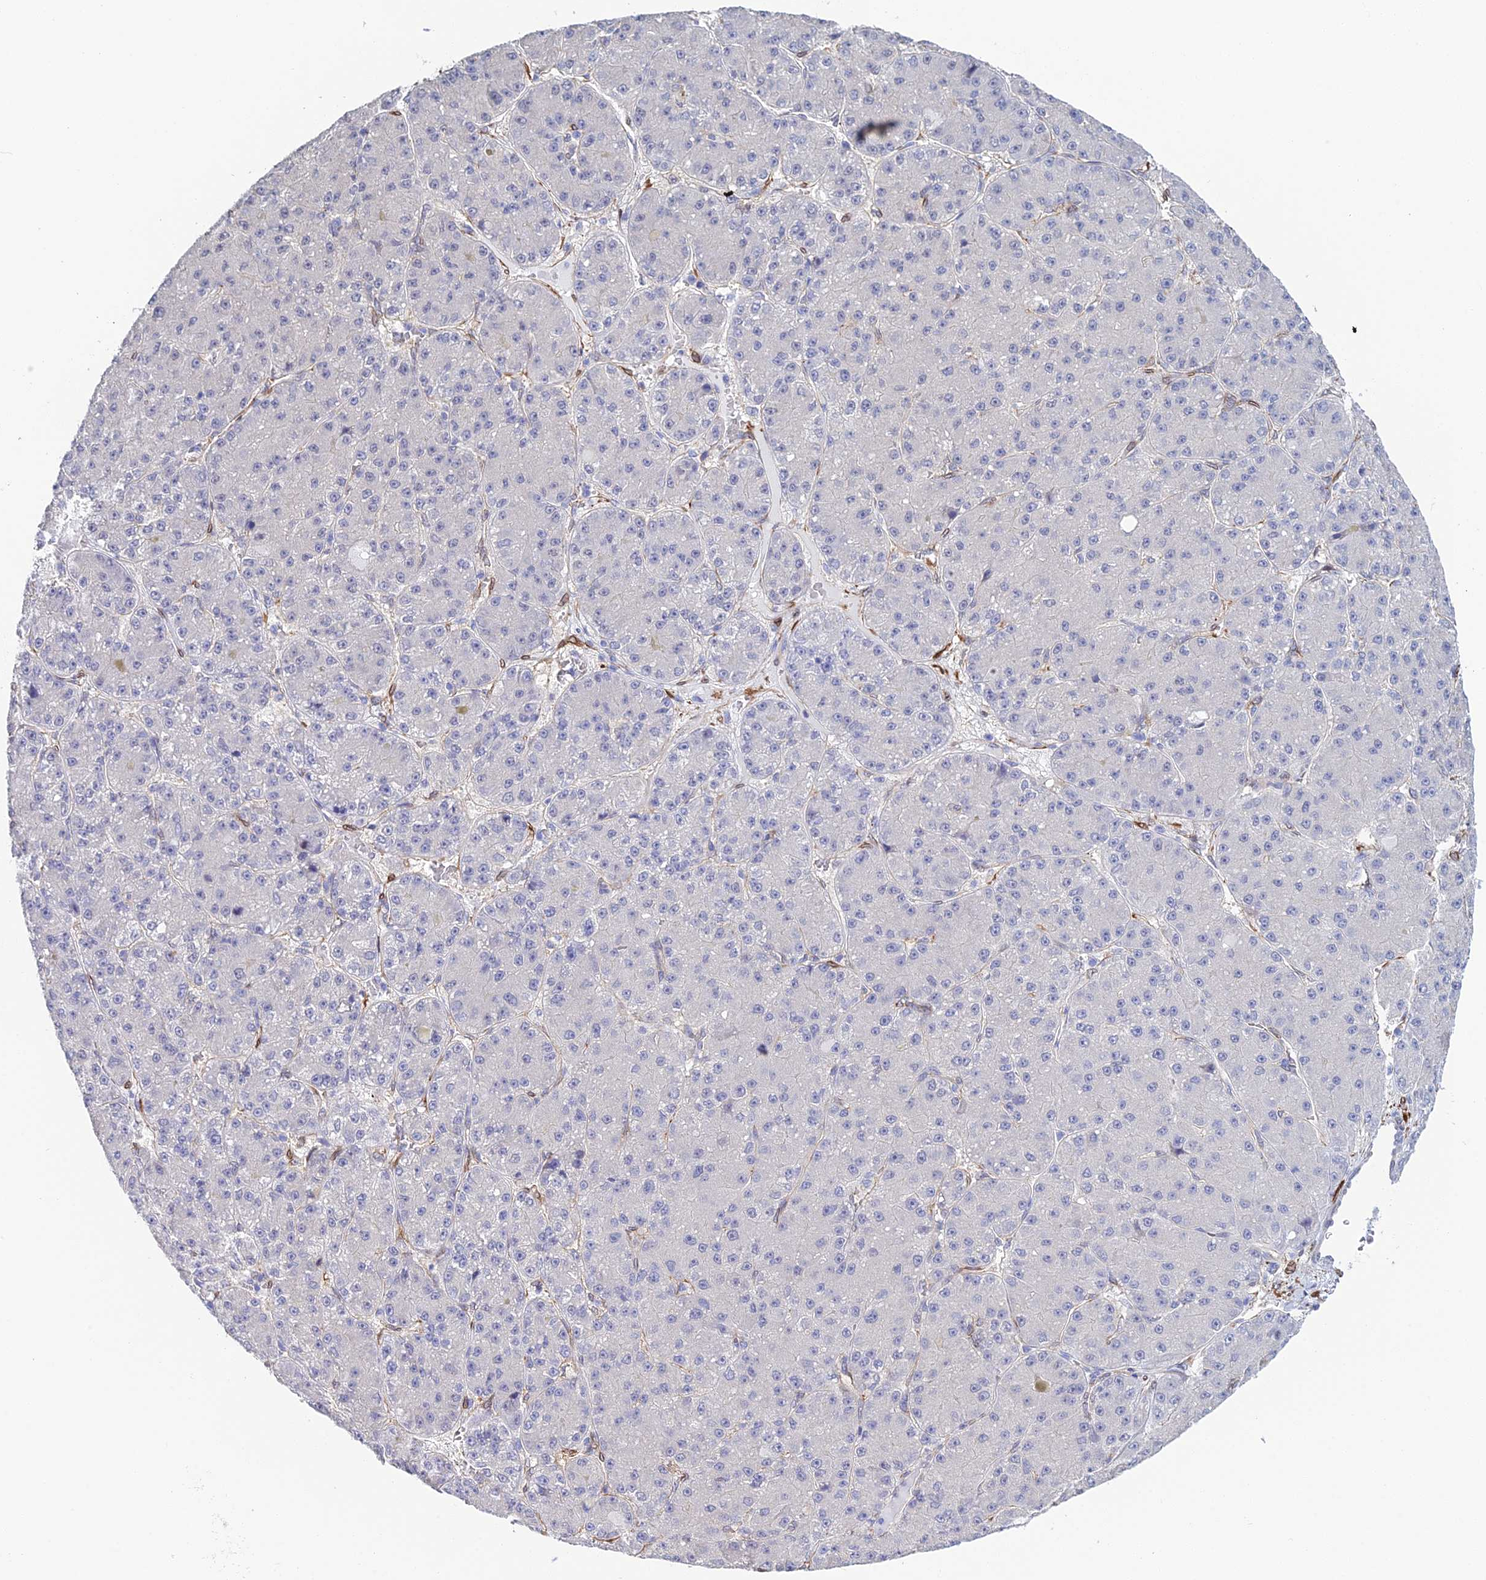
{"staining": {"intensity": "negative", "quantity": "none", "location": "none"}, "tissue": "liver cancer", "cell_type": "Tumor cells", "image_type": "cancer", "snomed": [{"axis": "morphology", "description": "Carcinoma, Hepatocellular, NOS"}, {"axis": "topography", "description": "Liver"}], "caption": "Histopathology image shows no protein expression in tumor cells of liver cancer tissue. (DAB (3,3'-diaminobenzidine) immunohistochemistry (IHC) with hematoxylin counter stain).", "gene": "MXRA7", "patient": {"sex": "male", "age": 67}}